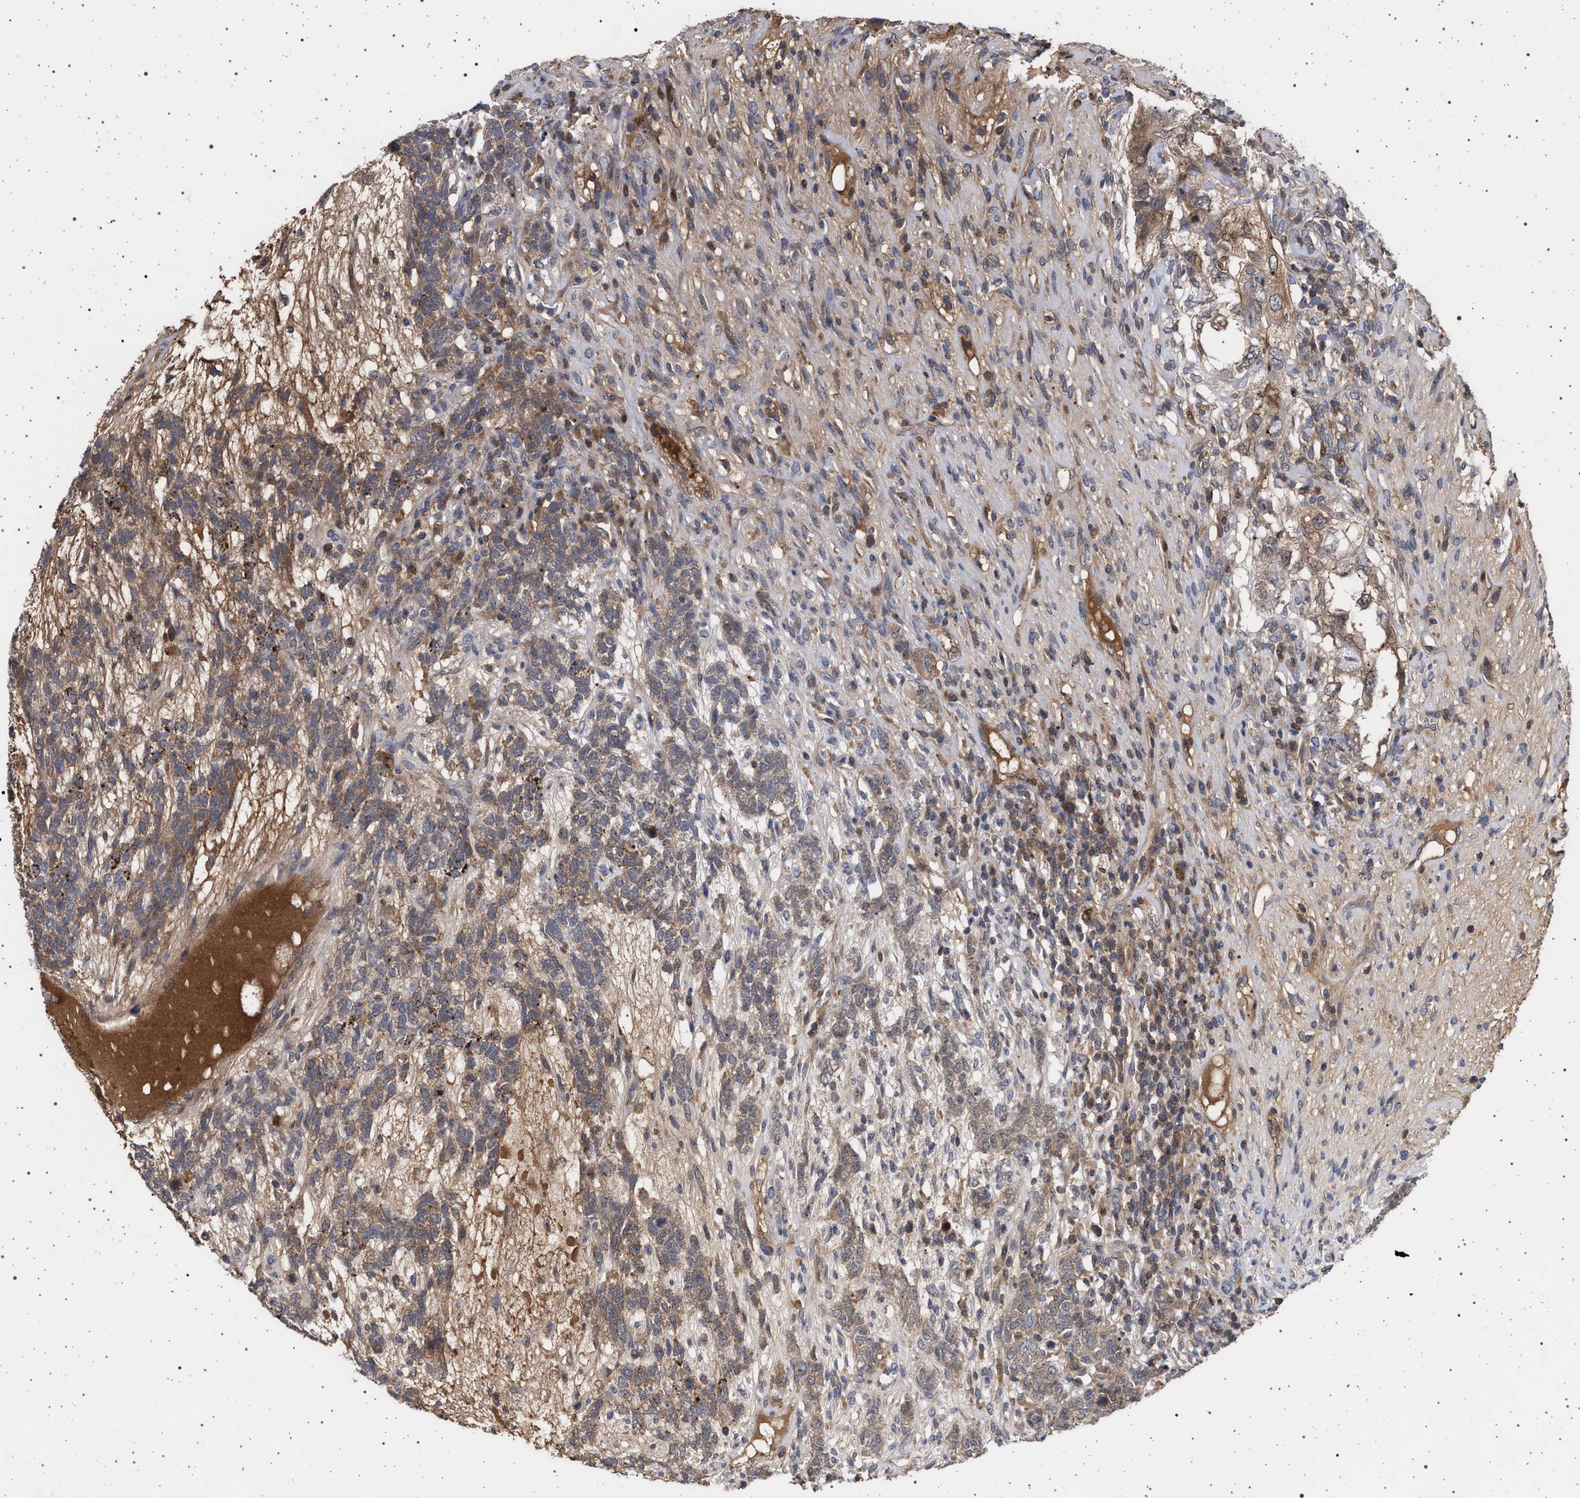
{"staining": {"intensity": "moderate", "quantity": "25%-75%", "location": "cytoplasmic/membranous"}, "tissue": "testis cancer", "cell_type": "Tumor cells", "image_type": "cancer", "snomed": [{"axis": "morphology", "description": "Seminoma, NOS"}, {"axis": "topography", "description": "Testis"}], "caption": "Immunohistochemical staining of testis cancer (seminoma) shows medium levels of moderate cytoplasmic/membranous protein expression in about 25%-75% of tumor cells.", "gene": "RBM48", "patient": {"sex": "male", "age": 28}}